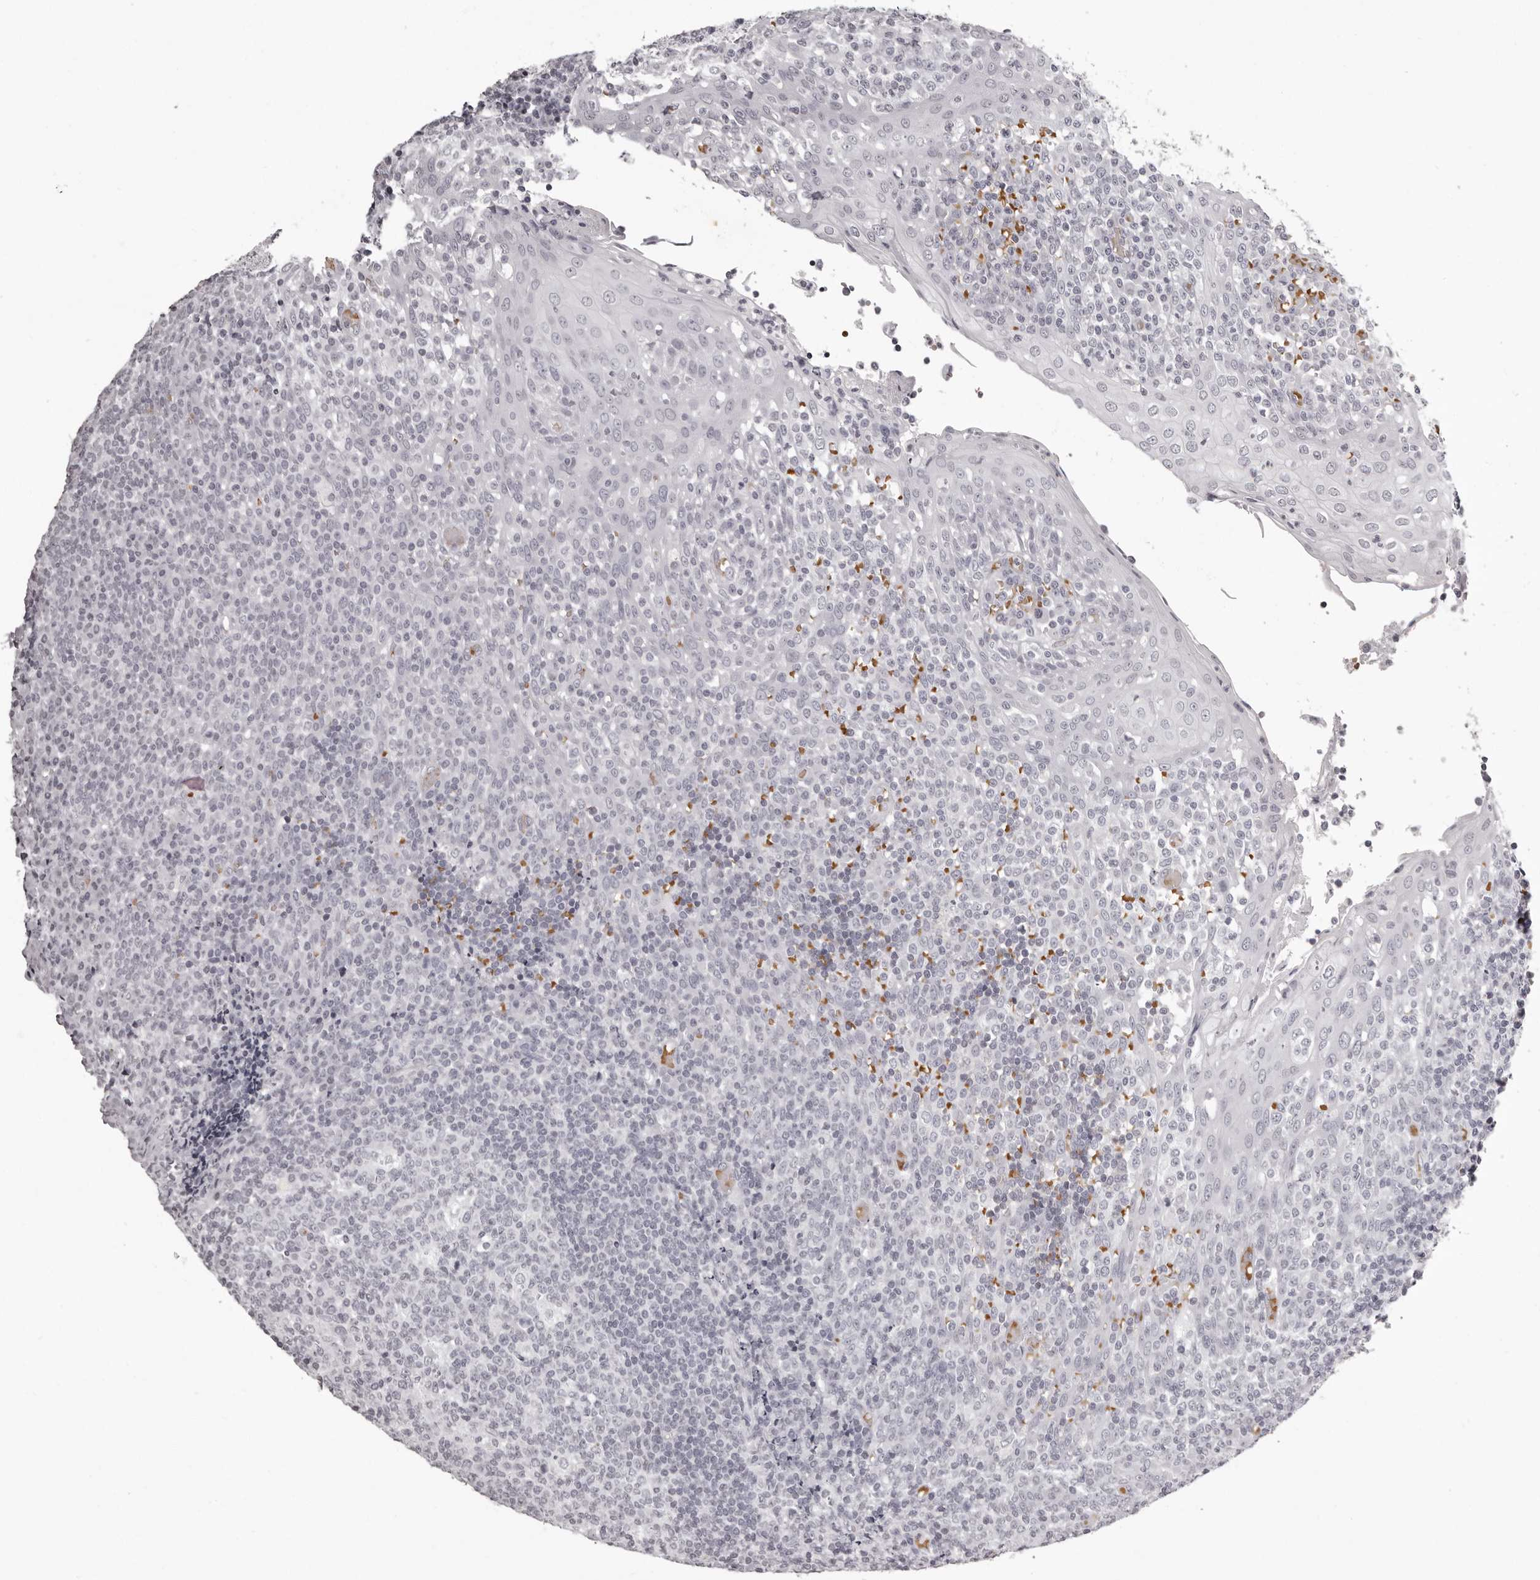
{"staining": {"intensity": "negative", "quantity": "none", "location": "none"}, "tissue": "tonsil", "cell_type": "Germinal center cells", "image_type": "normal", "snomed": [{"axis": "morphology", "description": "Normal tissue, NOS"}, {"axis": "topography", "description": "Tonsil"}], "caption": "This is an immunohistochemistry (IHC) histopathology image of benign human tonsil. There is no expression in germinal center cells.", "gene": "C8orf74", "patient": {"sex": "female", "age": 19}}